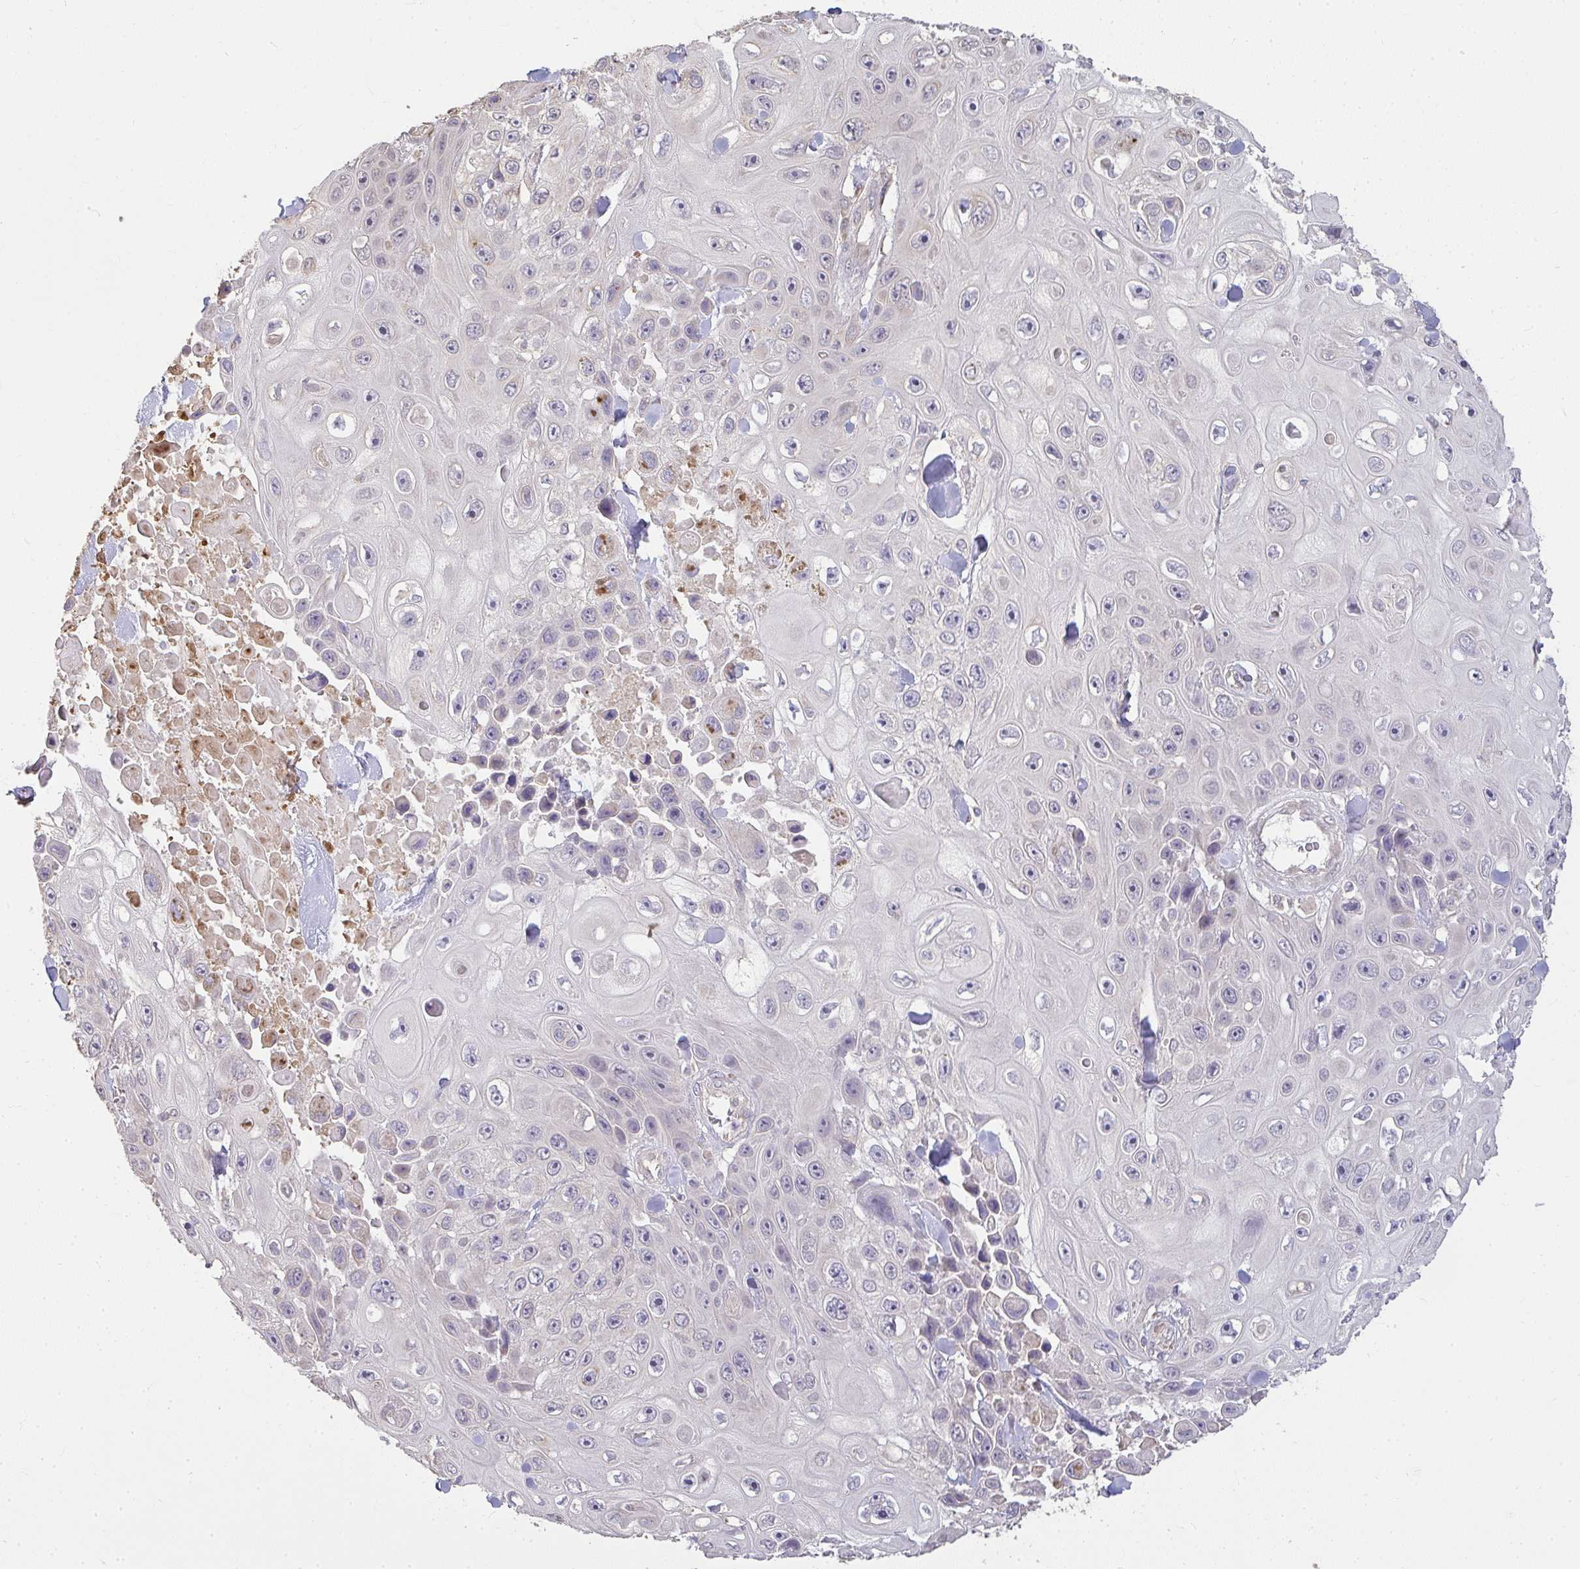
{"staining": {"intensity": "negative", "quantity": "none", "location": "none"}, "tissue": "skin cancer", "cell_type": "Tumor cells", "image_type": "cancer", "snomed": [{"axis": "morphology", "description": "Squamous cell carcinoma, NOS"}, {"axis": "topography", "description": "Skin"}], "caption": "Immunohistochemical staining of skin squamous cell carcinoma demonstrates no significant staining in tumor cells.", "gene": "BRINP3", "patient": {"sex": "male", "age": 82}}